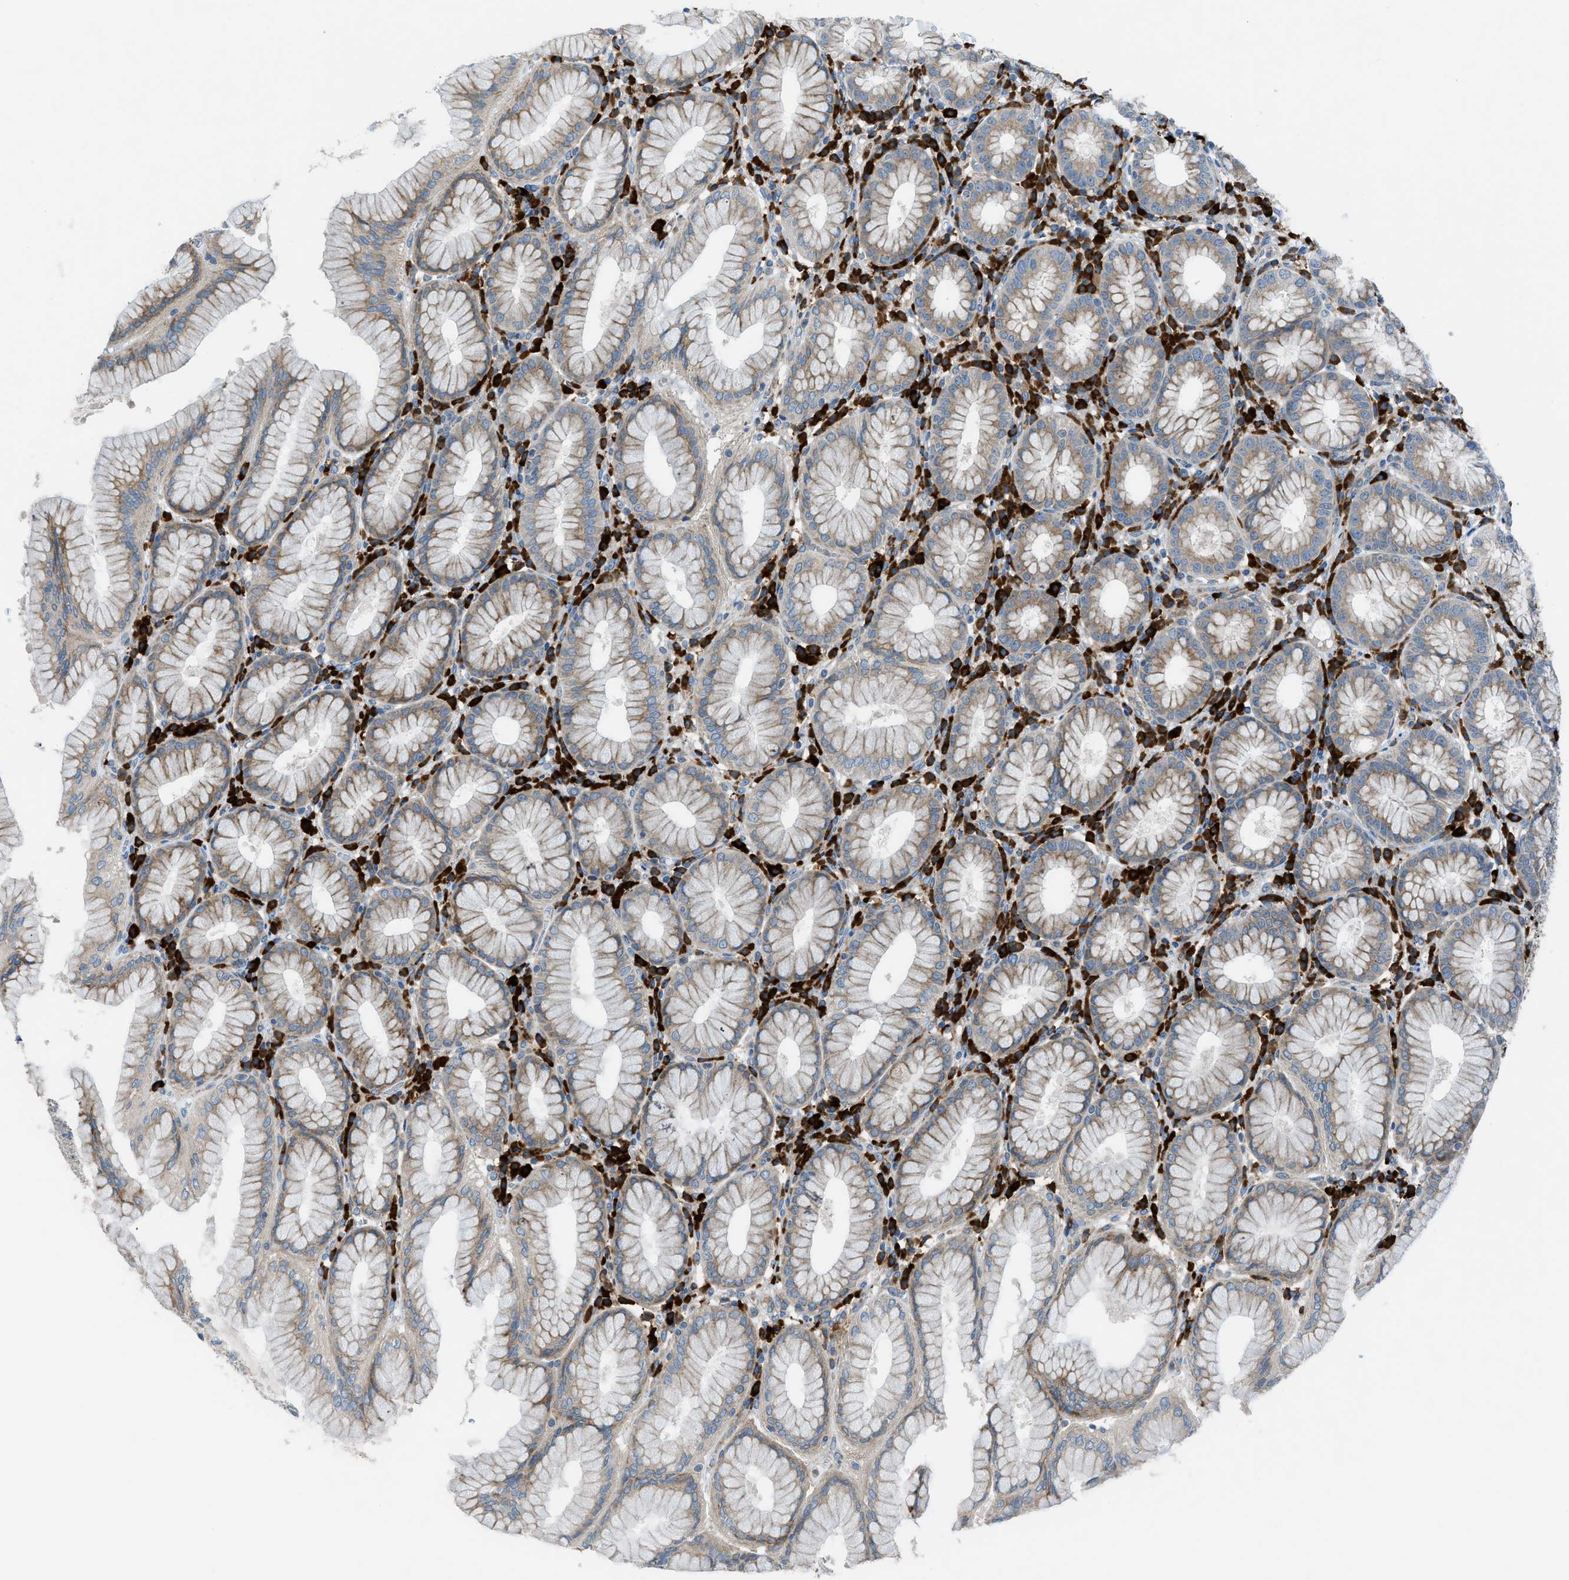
{"staining": {"intensity": "moderate", "quantity": ">75%", "location": "cytoplasmic/membranous"}, "tissue": "stomach", "cell_type": "Glandular cells", "image_type": "normal", "snomed": [{"axis": "morphology", "description": "Normal tissue, NOS"}, {"axis": "topography", "description": "Stomach"}, {"axis": "topography", "description": "Stomach, lower"}], "caption": "An IHC image of unremarkable tissue is shown. Protein staining in brown highlights moderate cytoplasmic/membranous positivity in stomach within glandular cells.", "gene": "HEG1", "patient": {"sex": "female", "age": 56}}